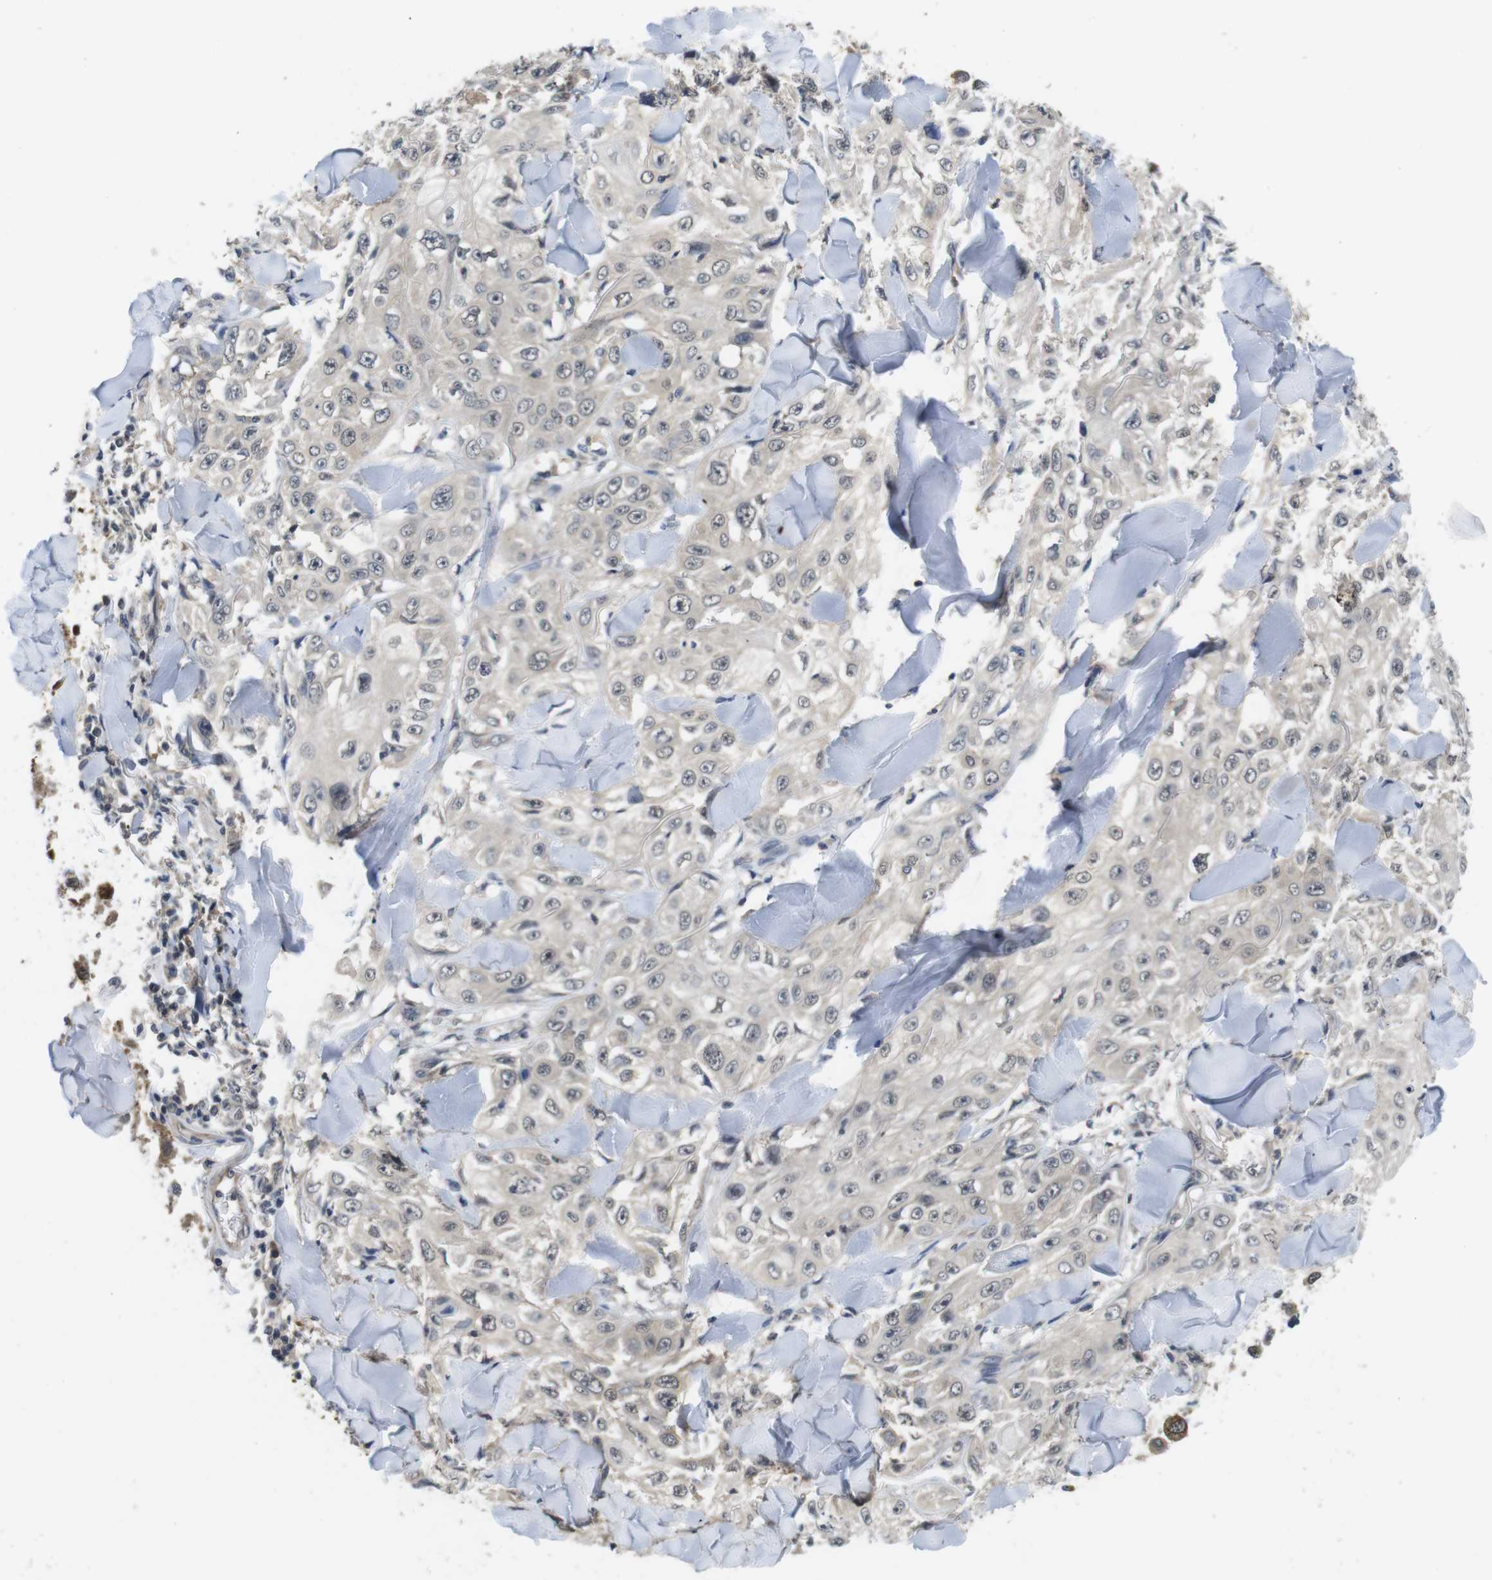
{"staining": {"intensity": "negative", "quantity": "none", "location": "none"}, "tissue": "skin cancer", "cell_type": "Tumor cells", "image_type": "cancer", "snomed": [{"axis": "morphology", "description": "Squamous cell carcinoma, NOS"}, {"axis": "topography", "description": "Skin"}], "caption": "IHC histopathology image of neoplastic tissue: human skin cancer (squamous cell carcinoma) stained with DAB (3,3'-diaminobenzidine) shows no significant protein expression in tumor cells.", "gene": "FADD", "patient": {"sex": "male", "age": 86}}